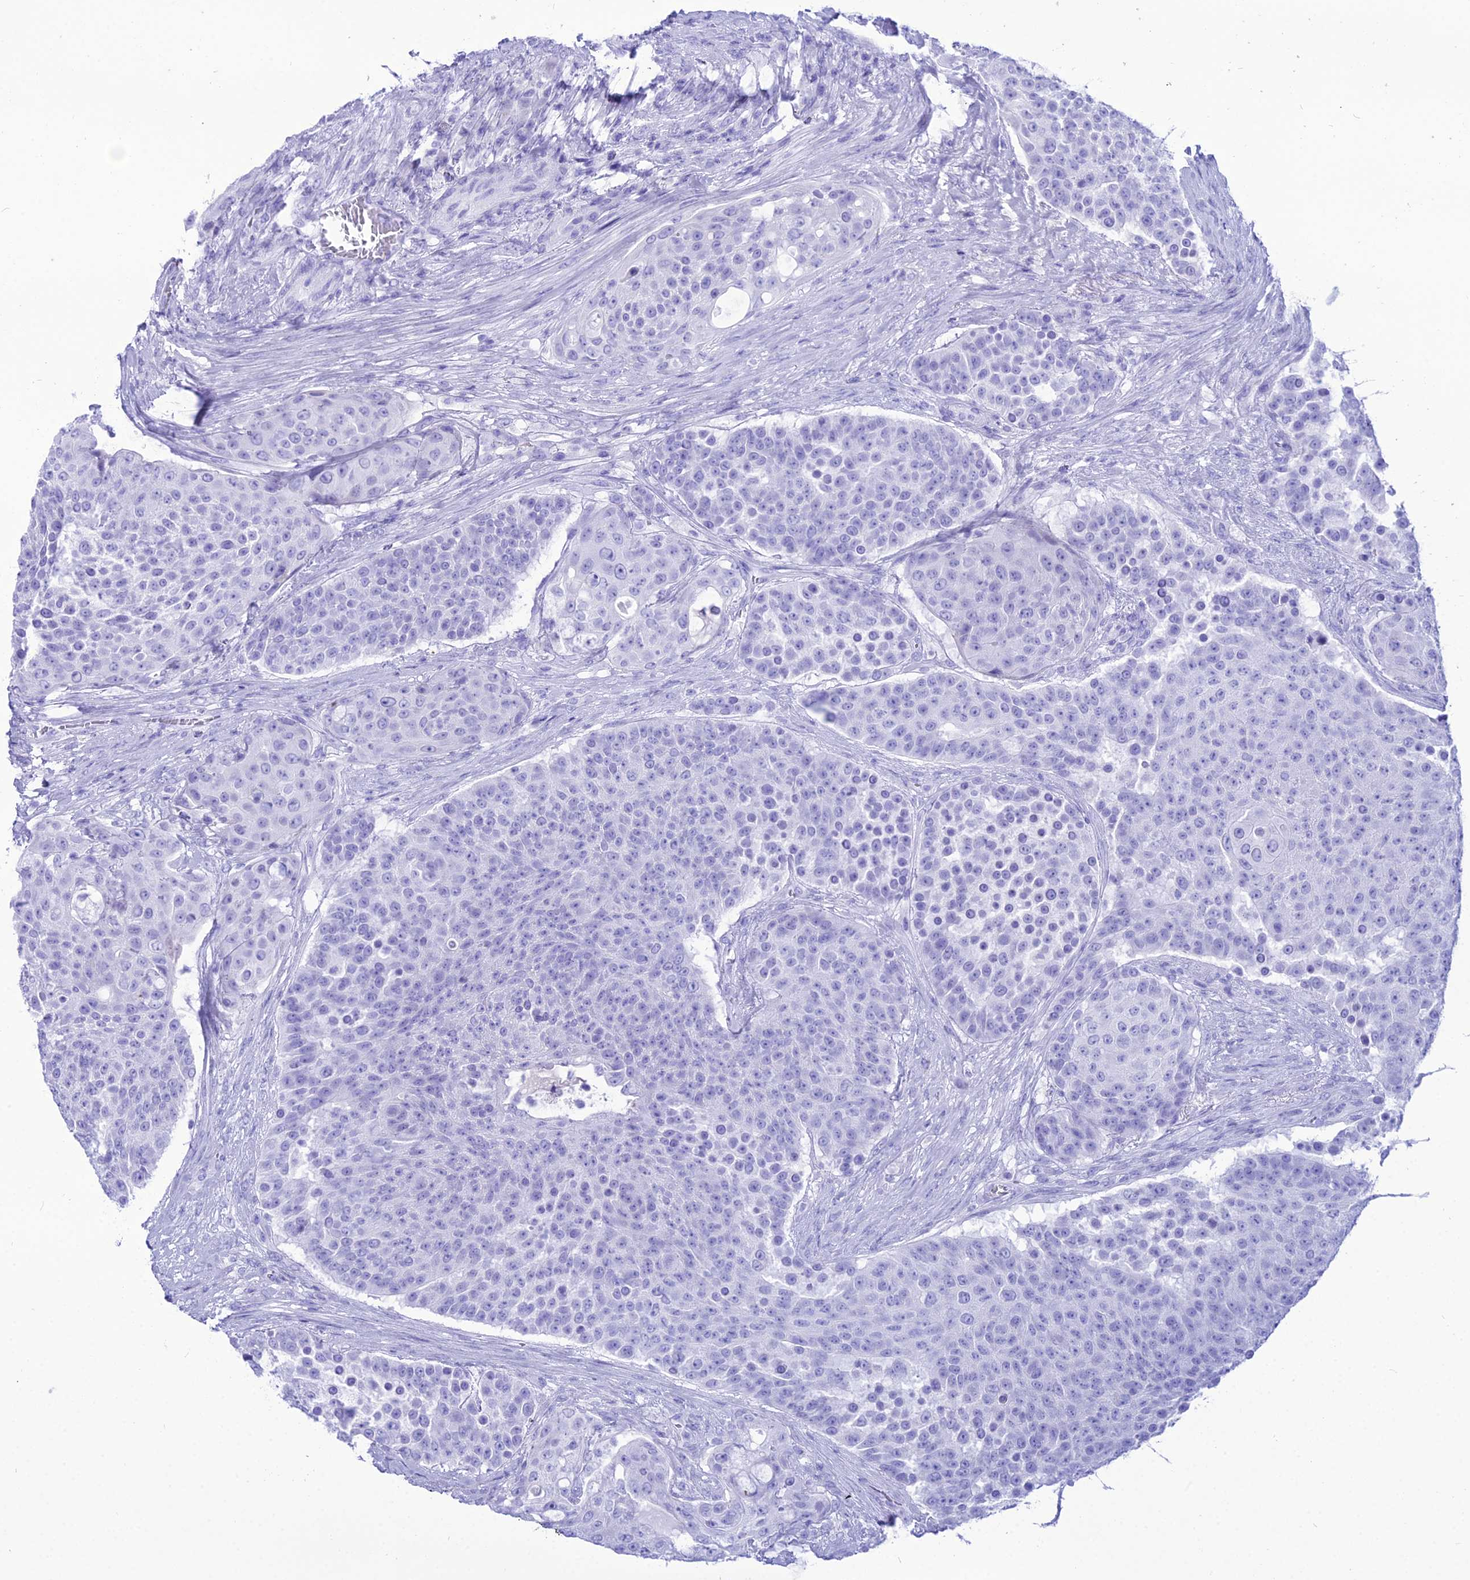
{"staining": {"intensity": "negative", "quantity": "none", "location": "none"}, "tissue": "urothelial cancer", "cell_type": "Tumor cells", "image_type": "cancer", "snomed": [{"axis": "morphology", "description": "Urothelial carcinoma, High grade"}, {"axis": "topography", "description": "Urinary bladder"}], "caption": "DAB (3,3'-diaminobenzidine) immunohistochemical staining of human urothelial carcinoma (high-grade) reveals no significant positivity in tumor cells.", "gene": "PNMA5", "patient": {"sex": "female", "age": 63}}